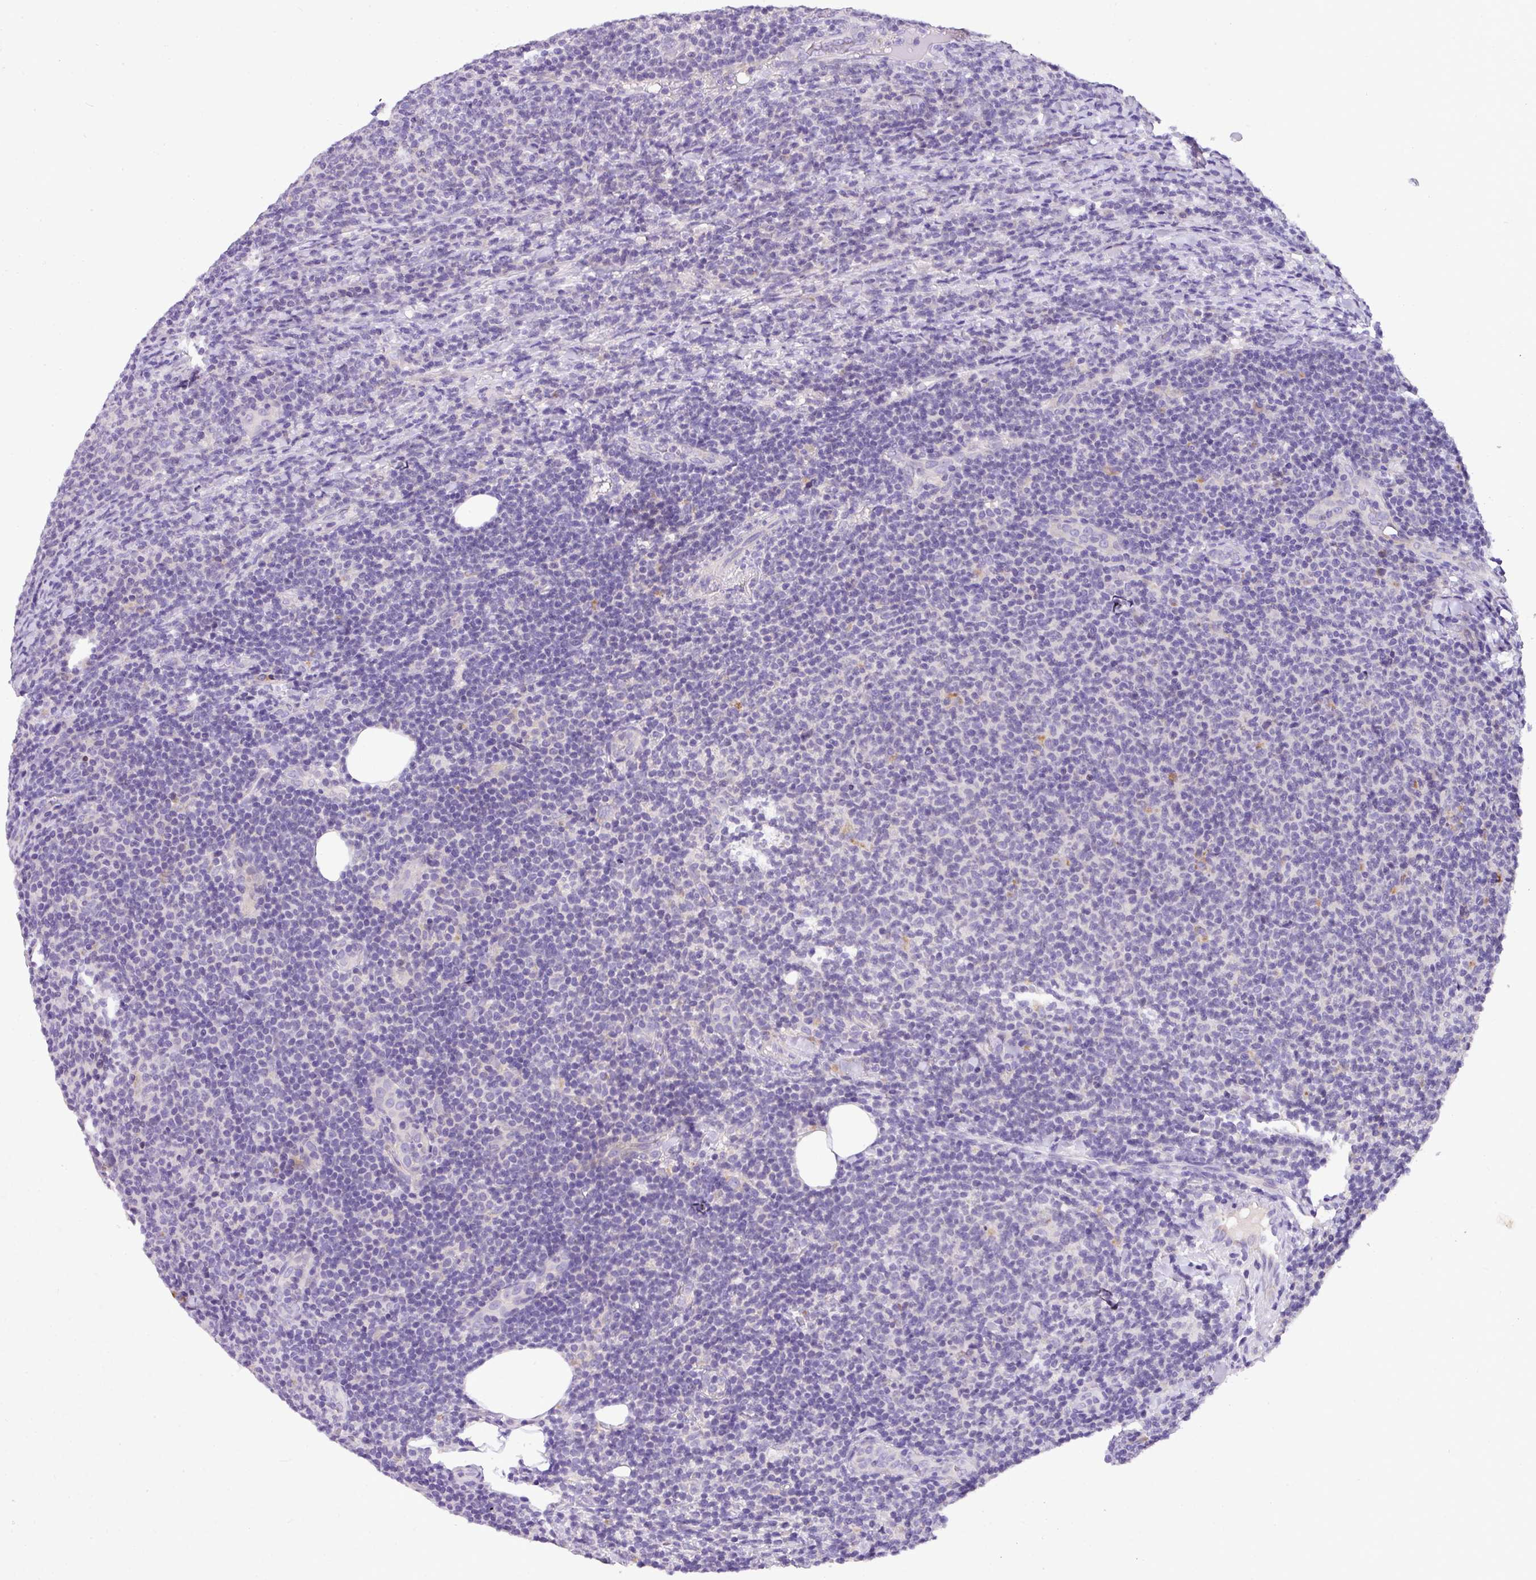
{"staining": {"intensity": "negative", "quantity": "none", "location": "none"}, "tissue": "lymphoma", "cell_type": "Tumor cells", "image_type": "cancer", "snomed": [{"axis": "morphology", "description": "Malignant lymphoma, non-Hodgkin's type, Low grade"}, {"axis": "topography", "description": "Lymph node"}], "caption": "IHC micrograph of lymphoma stained for a protein (brown), which exhibits no expression in tumor cells. The staining is performed using DAB (3,3'-diaminobenzidine) brown chromogen with nuclei counter-stained in using hematoxylin.", "gene": "ANXA2R", "patient": {"sex": "male", "age": 66}}